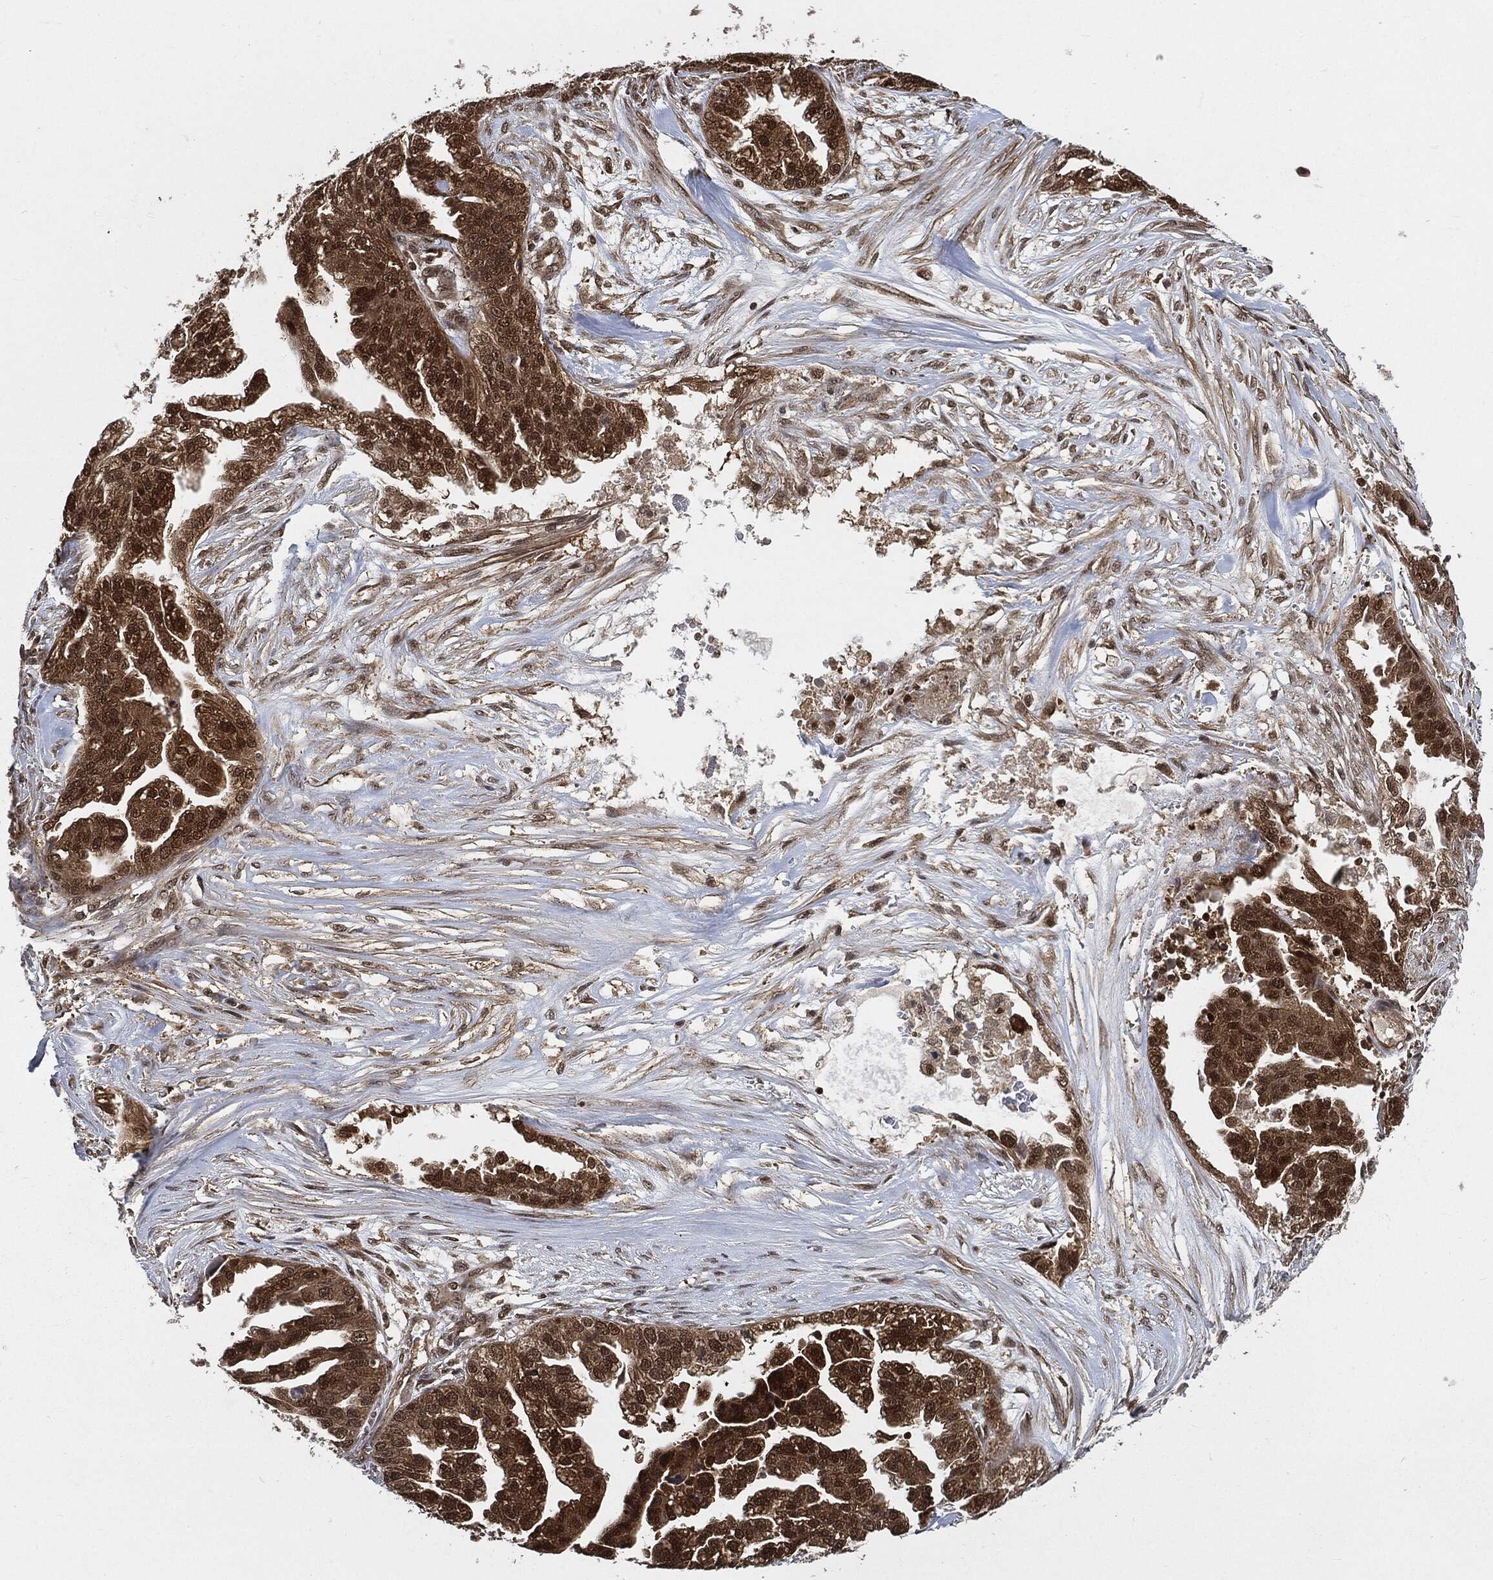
{"staining": {"intensity": "strong", "quantity": ">75%", "location": "cytoplasmic/membranous,nuclear"}, "tissue": "ovarian cancer", "cell_type": "Tumor cells", "image_type": "cancer", "snomed": [{"axis": "morphology", "description": "Cystadenocarcinoma, serous, NOS"}, {"axis": "topography", "description": "Ovary"}], "caption": "This is a histology image of immunohistochemistry (IHC) staining of ovarian serous cystadenocarcinoma, which shows strong staining in the cytoplasmic/membranous and nuclear of tumor cells.", "gene": "CUTA", "patient": {"sex": "female", "age": 58}}